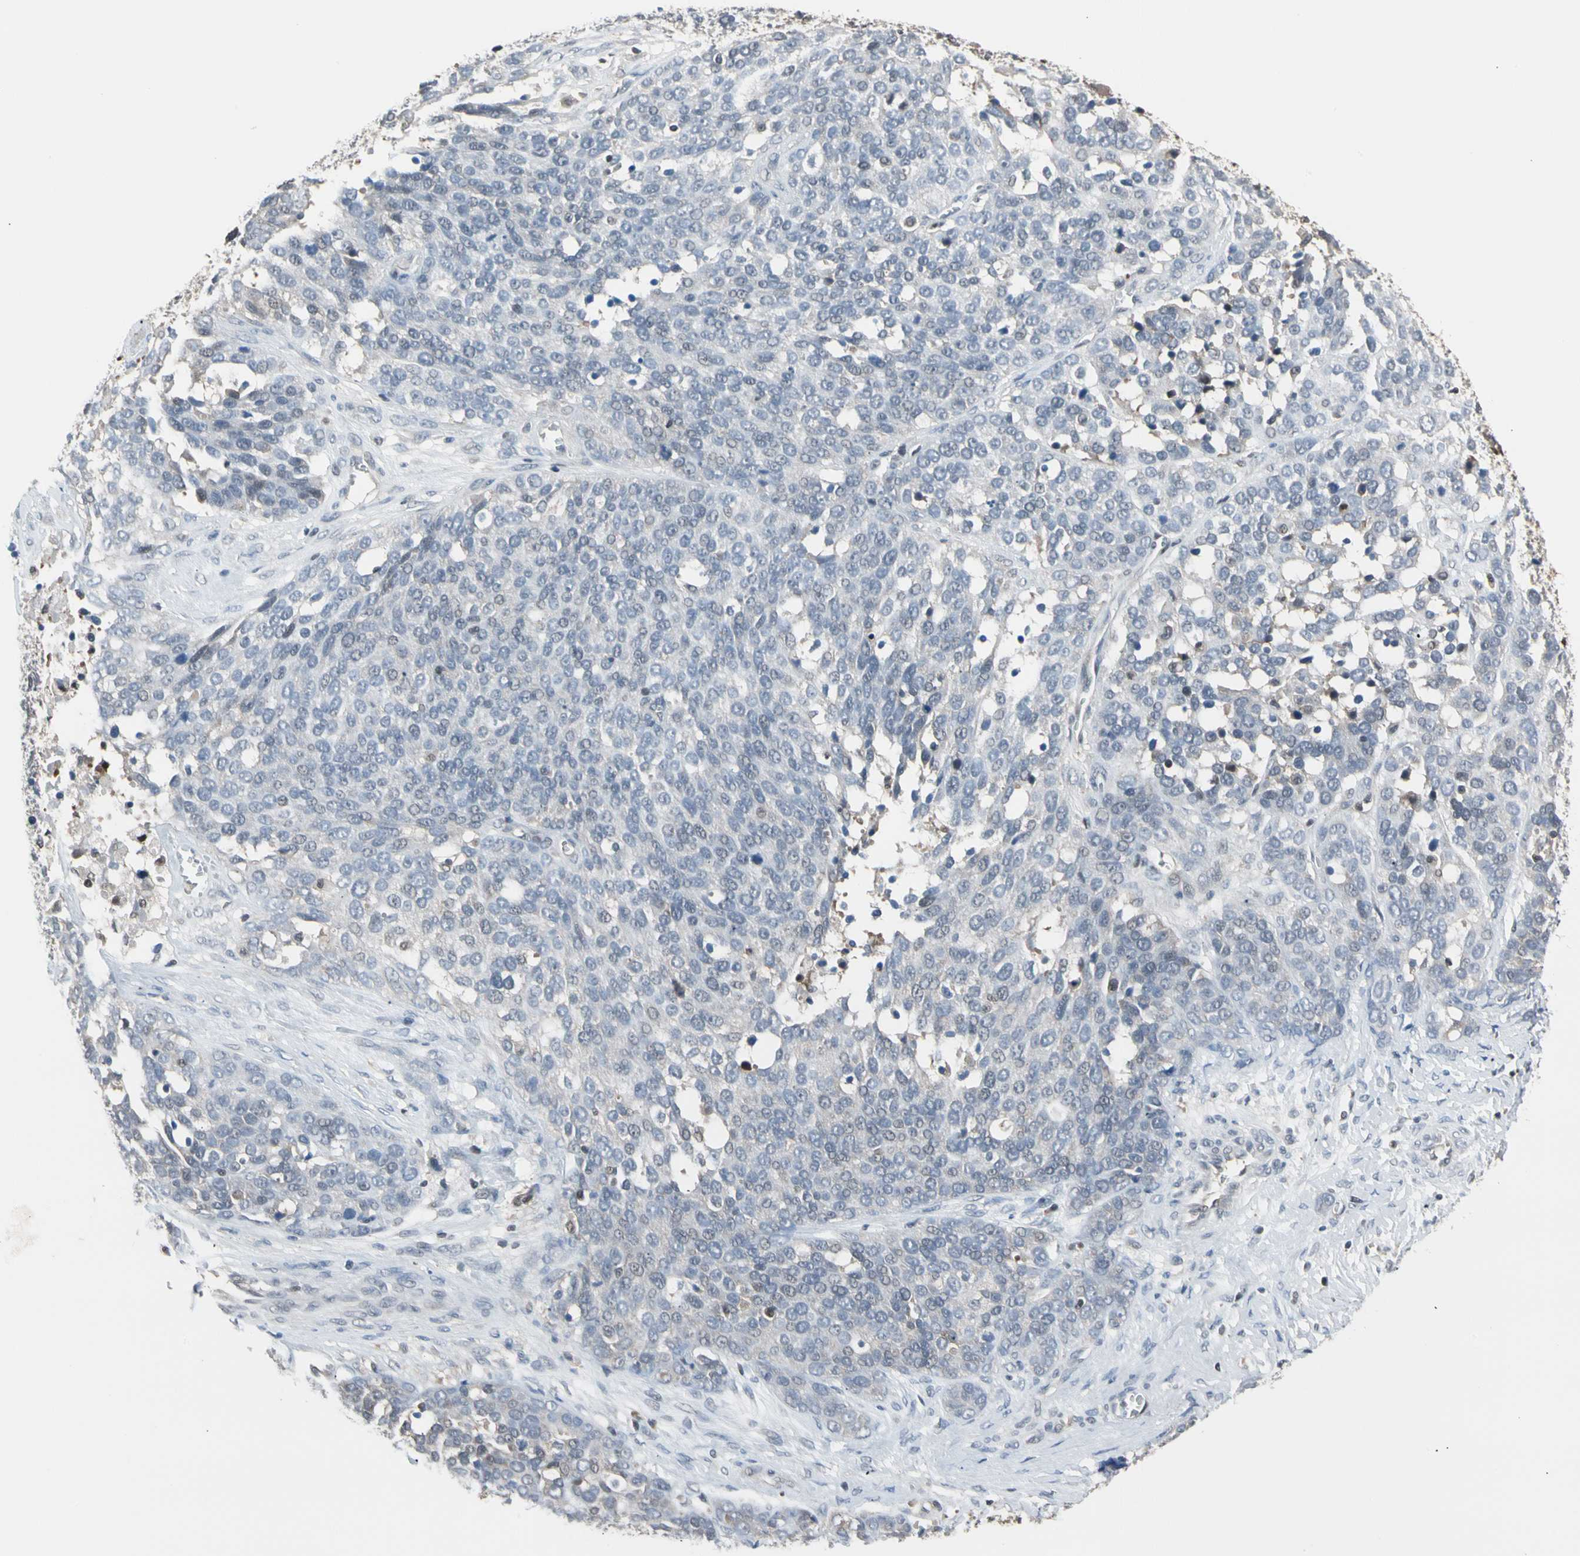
{"staining": {"intensity": "negative", "quantity": "none", "location": "none"}, "tissue": "ovarian cancer", "cell_type": "Tumor cells", "image_type": "cancer", "snomed": [{"axis": "morphology", "description": "Cystadenocarcinoma, serous, NOS"}, {"axis": "topography", "description": "Ovary"}], "caption": "A high-resolution photomicrograph shows immunohistochemistry (IHC) staining of ovarian serous cystadenocarcinoma, which demonstrates no significant positivity in tumor cells.", "gene": "PSMA2", "patient": {"sex": "female", "age": 44}}